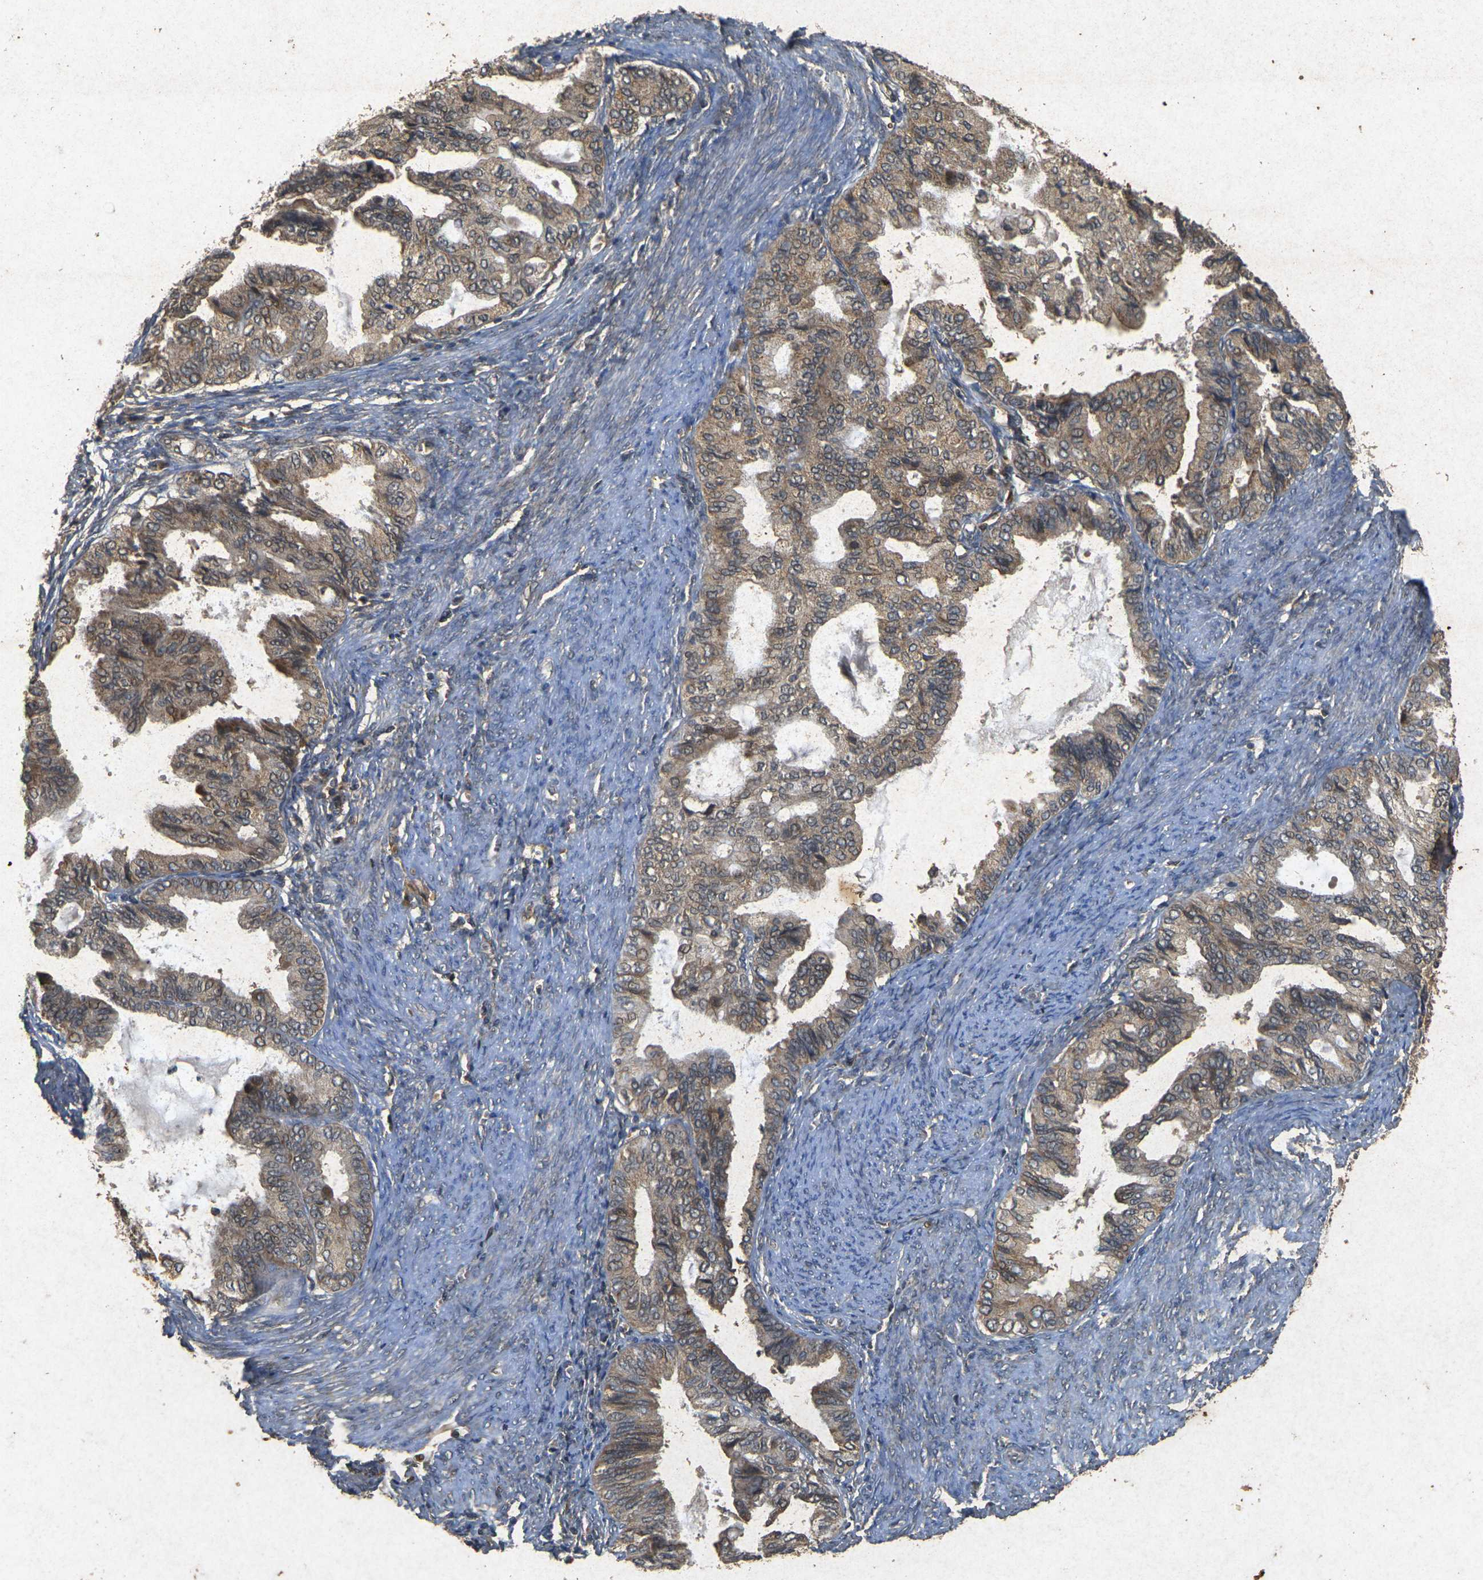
{"staining": {"intensity": "moderate", "quantity": ">75%", "location": "cytoplasmic/membranous"}, "tissue": "endometrial cancer", "cell_type": "Tumor cells", "image_type": "cancer", "snomed": [{"axis": "morphology", "description": "Adenocarcinoma, NOS"}, {"axis": "topography", "description": "Endometrium"}], "caption": "Human adenocarcinoma (endometrial) stained for a protein (brown) displays moderate cytoplasmic/membranous positive positivity in about >75% of tumor cells.", "gene": "ERN1", "patient": {"sex": "female", "age": 86}}